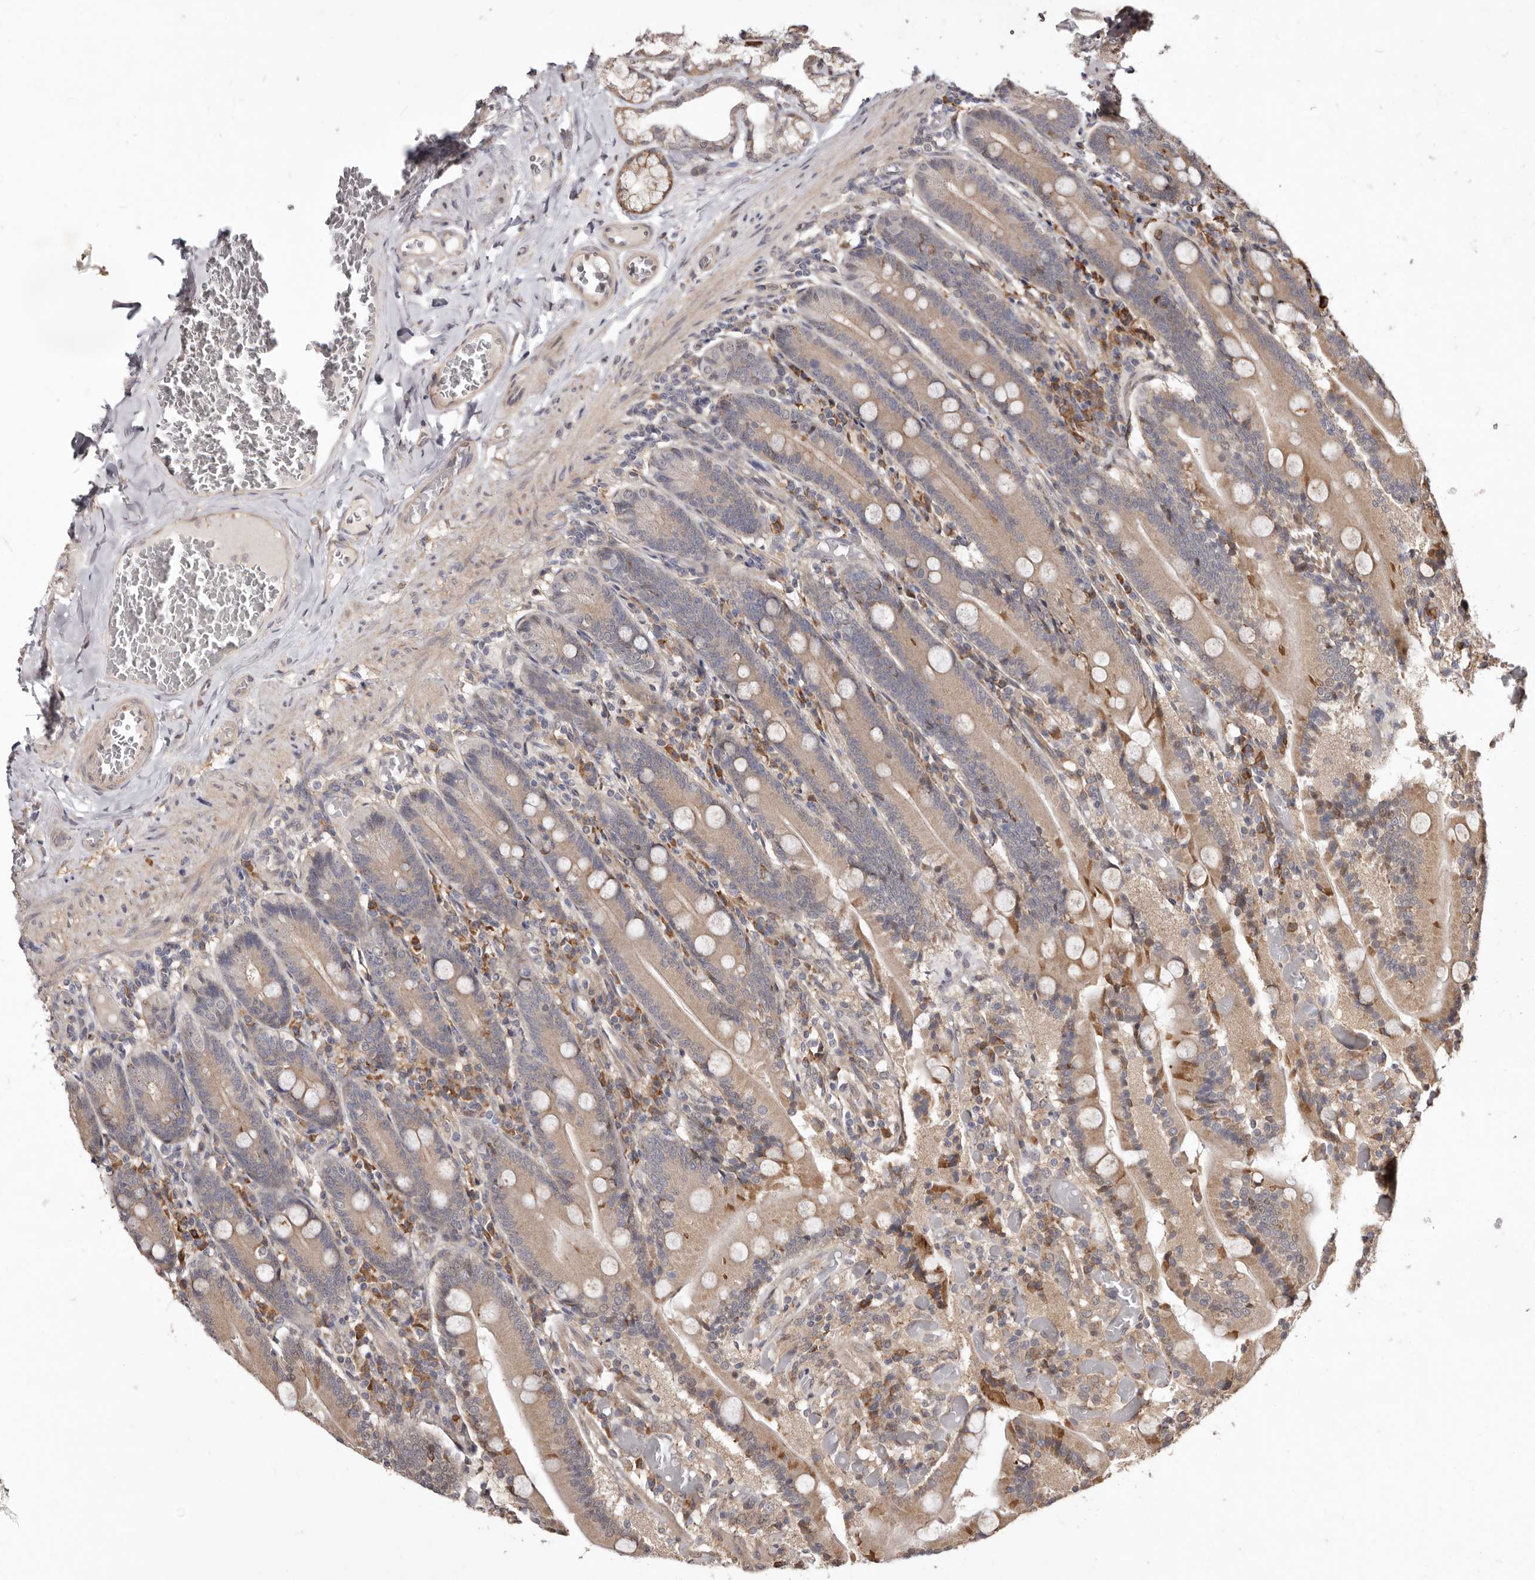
{"staining": {"intensity": "moderate", "quantity": ">75%", "location": "cytoplasmic/membranous"}, "tissue": "duodenum", "cell_type": "Glandular cells", "image_type": "normal", "snomed": [{"axis": "morphology", "description": "Normal tissue, NOS"}, {"axis": "topography", "description": "Duodenum"}], "caption": "Immunohistochemical staining of normal duodenum exhibits medium levels of moderate cytoplasmic/membranous staining in approximately >75% of glandular cells.", "gene": "RRM2B", "patient": {"sex": "female", "age": 62}}